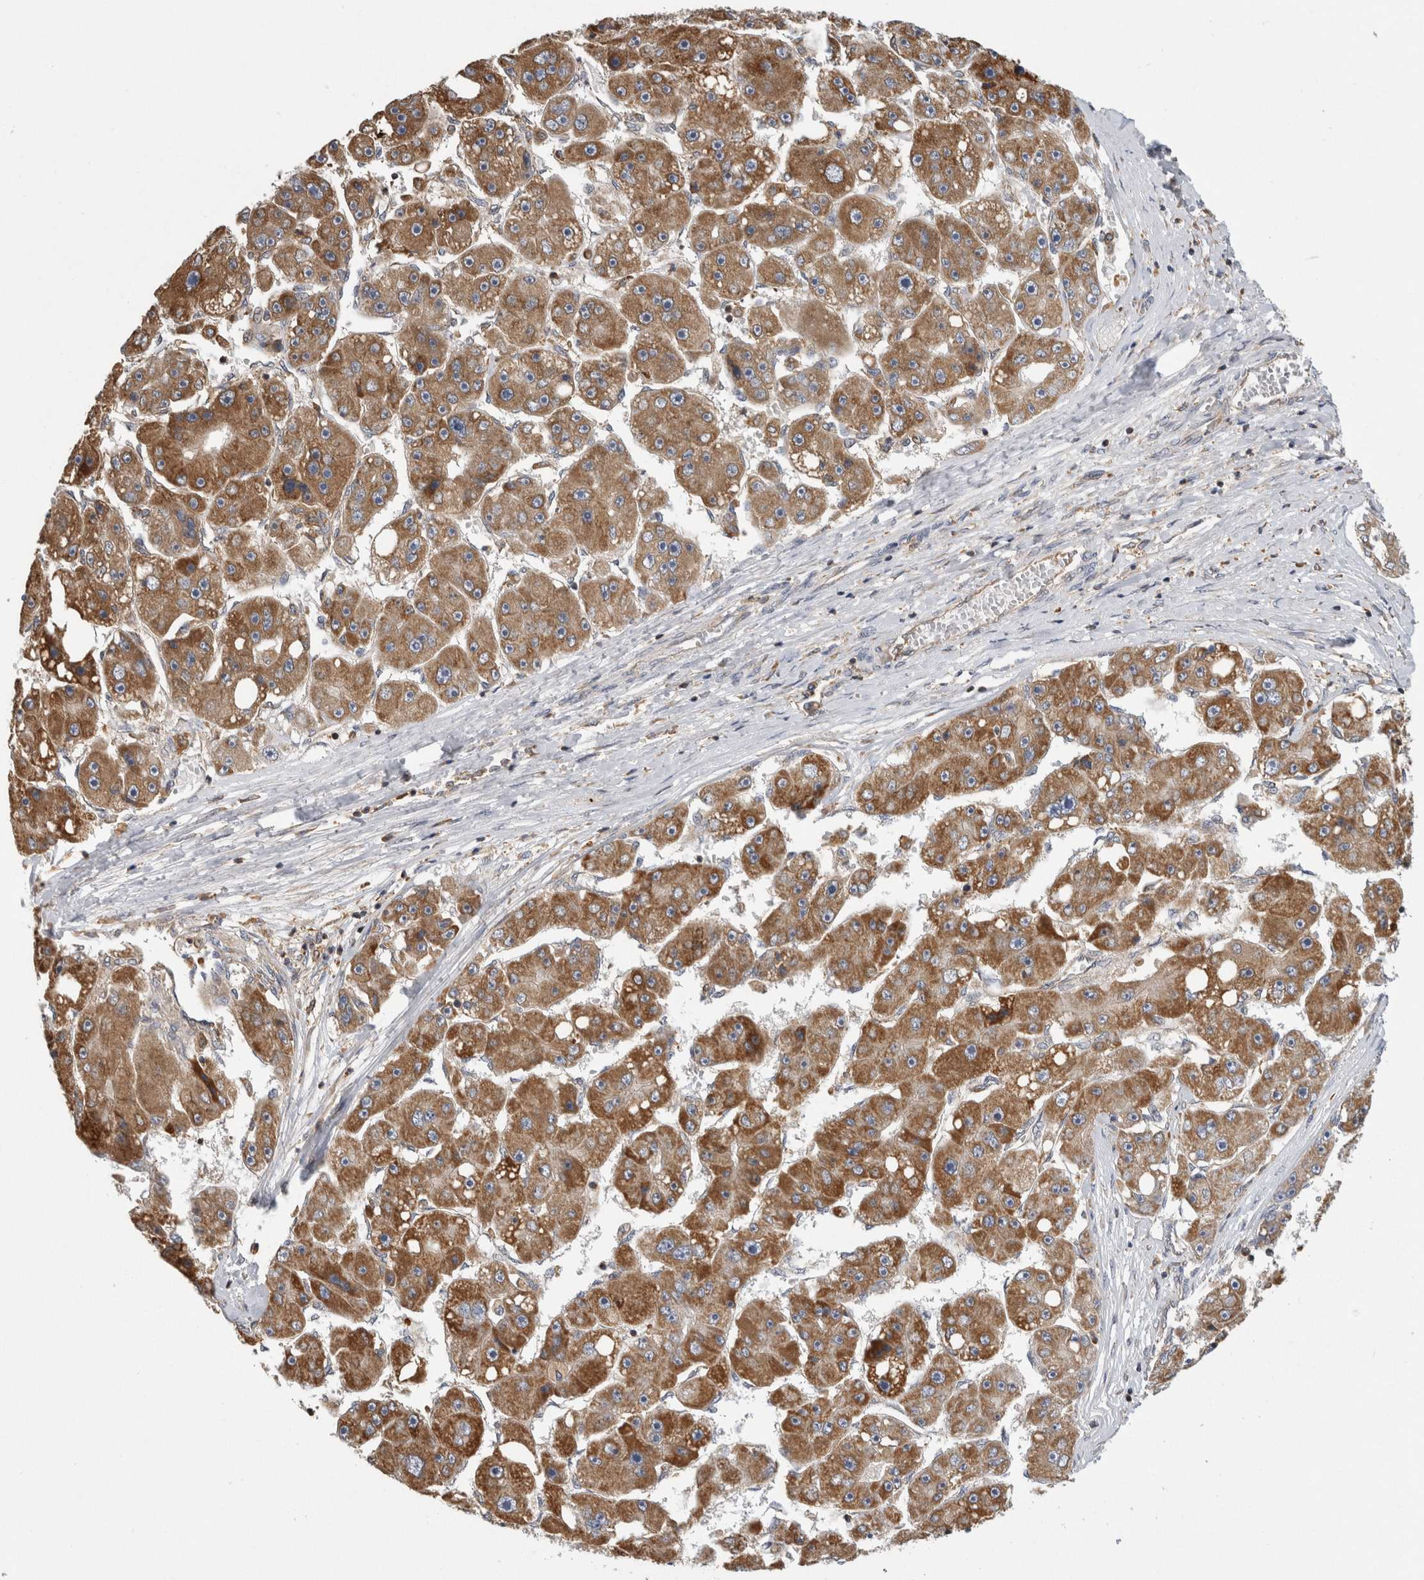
{"staining": {"intensity": "moderate", "quantity": ">75%", "location": "cytoplasmic/membranous"}, "tissue": "liver cancer", "cell_type": "Tumor cells", "image_type": "cancer", "snomed": [{"axis": "morphology", "description": "Carcinoma, Hepatocellular, NOS"}, {"axis": "topography", "description": "Liver"}], "caption": "Protein staining by IHC demonstrates moderate cytoplasmic/membranous expression in approximately >75% of tumor cells in liver hepatocellular carcinoma. (Stains: DAB in brown, nuclei in blue, Microscopy: brightfield microscopy at high magnification).", "gene": "GRIK2", "patient": {"sex": "female", "age": 61}}